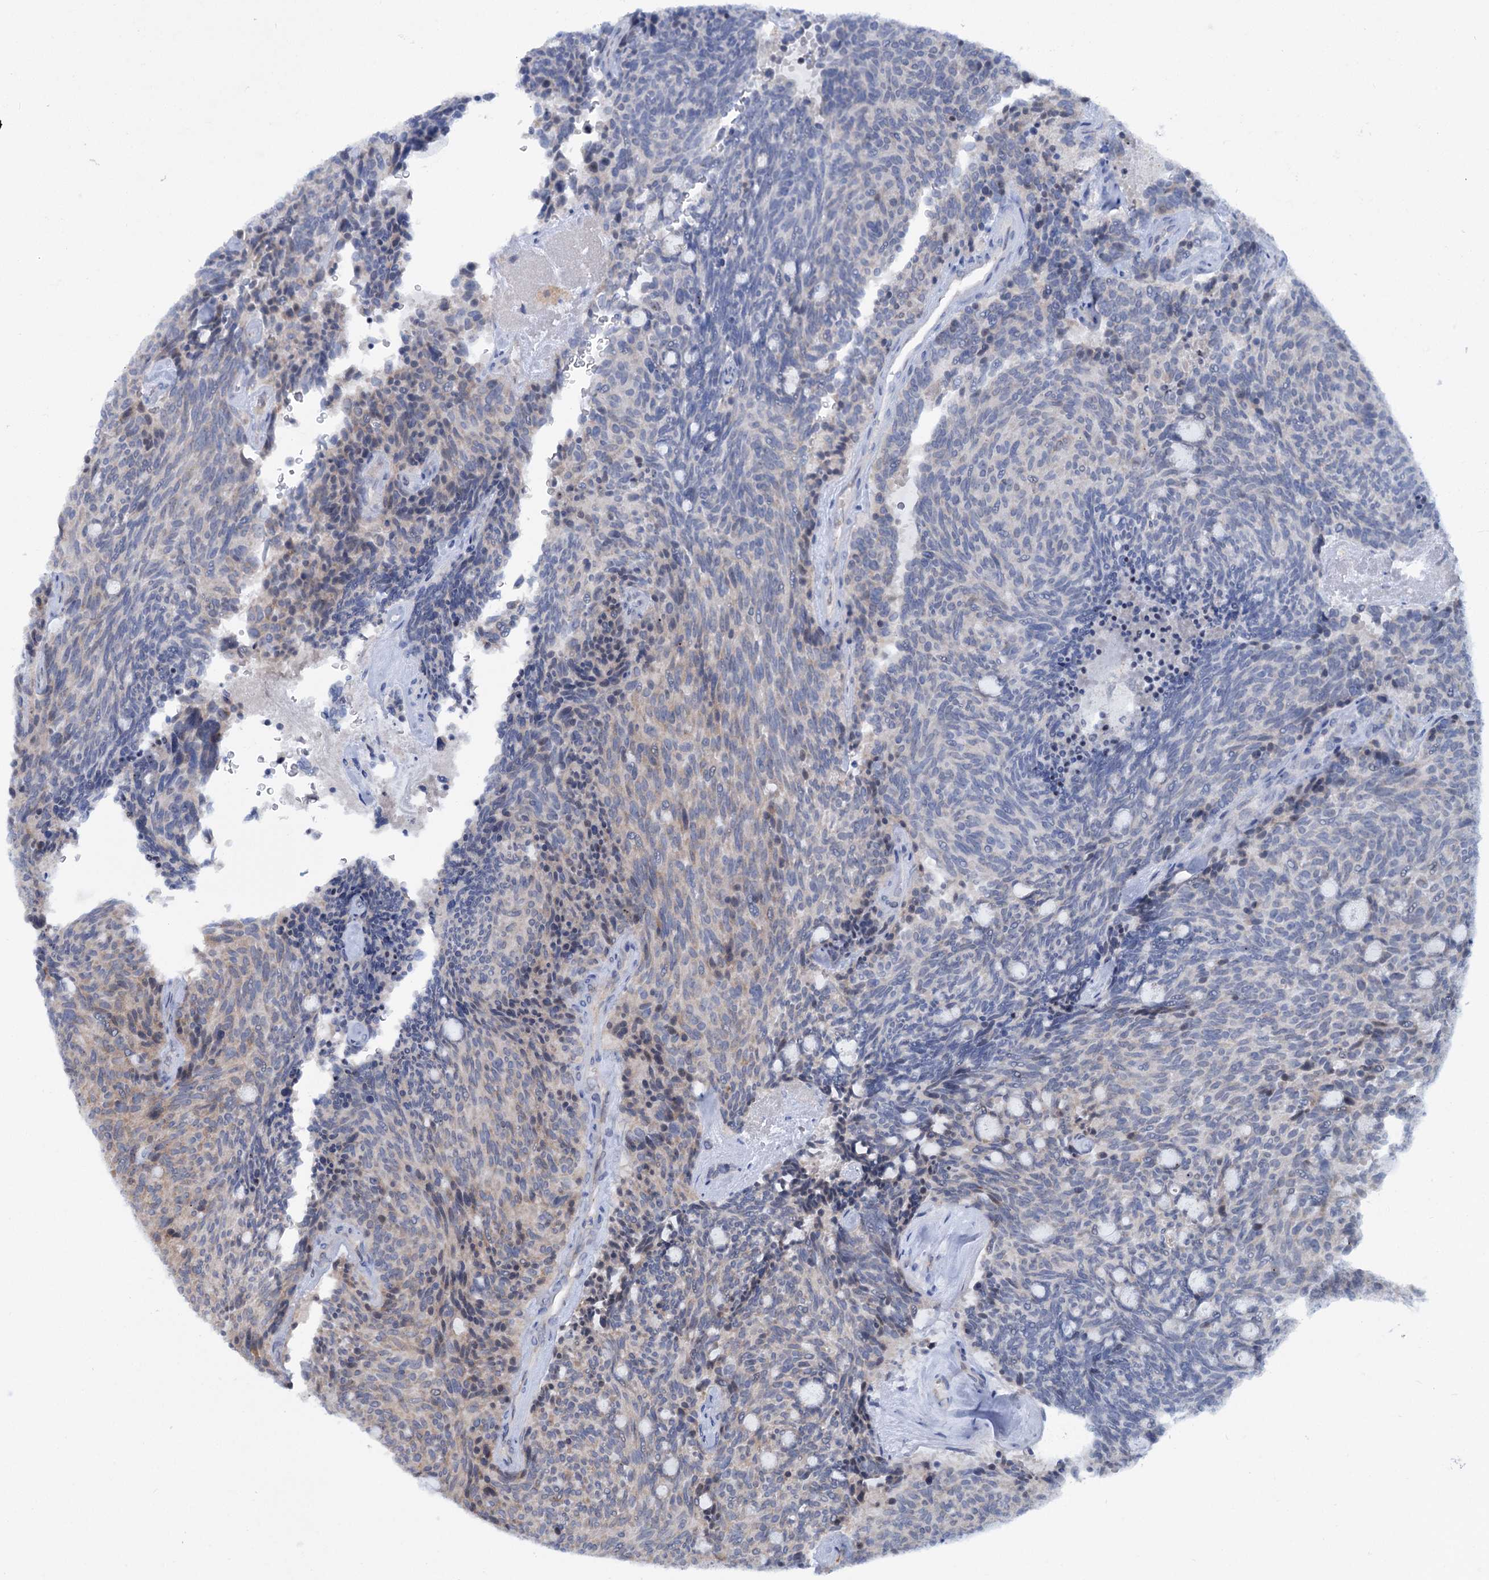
{"staining": {"intensity": "negative", "quantity": "none", "location": "none"}, "tissue": "carcinoid", "cell_type": "Tumor cells", "image_type": "cancer", "snomed": [{"axis": "morphology", "description": "Carcinoid, malignant, NOS"}, {"axis": "topography", "description": "Pancreas"}], "caption": "Immunohistochemical staining of human carcinoid (malignant) displays no significant expression in tumor cells.", "gene": "LPIN1", "patient": {"sex": "female", "age": 54}}